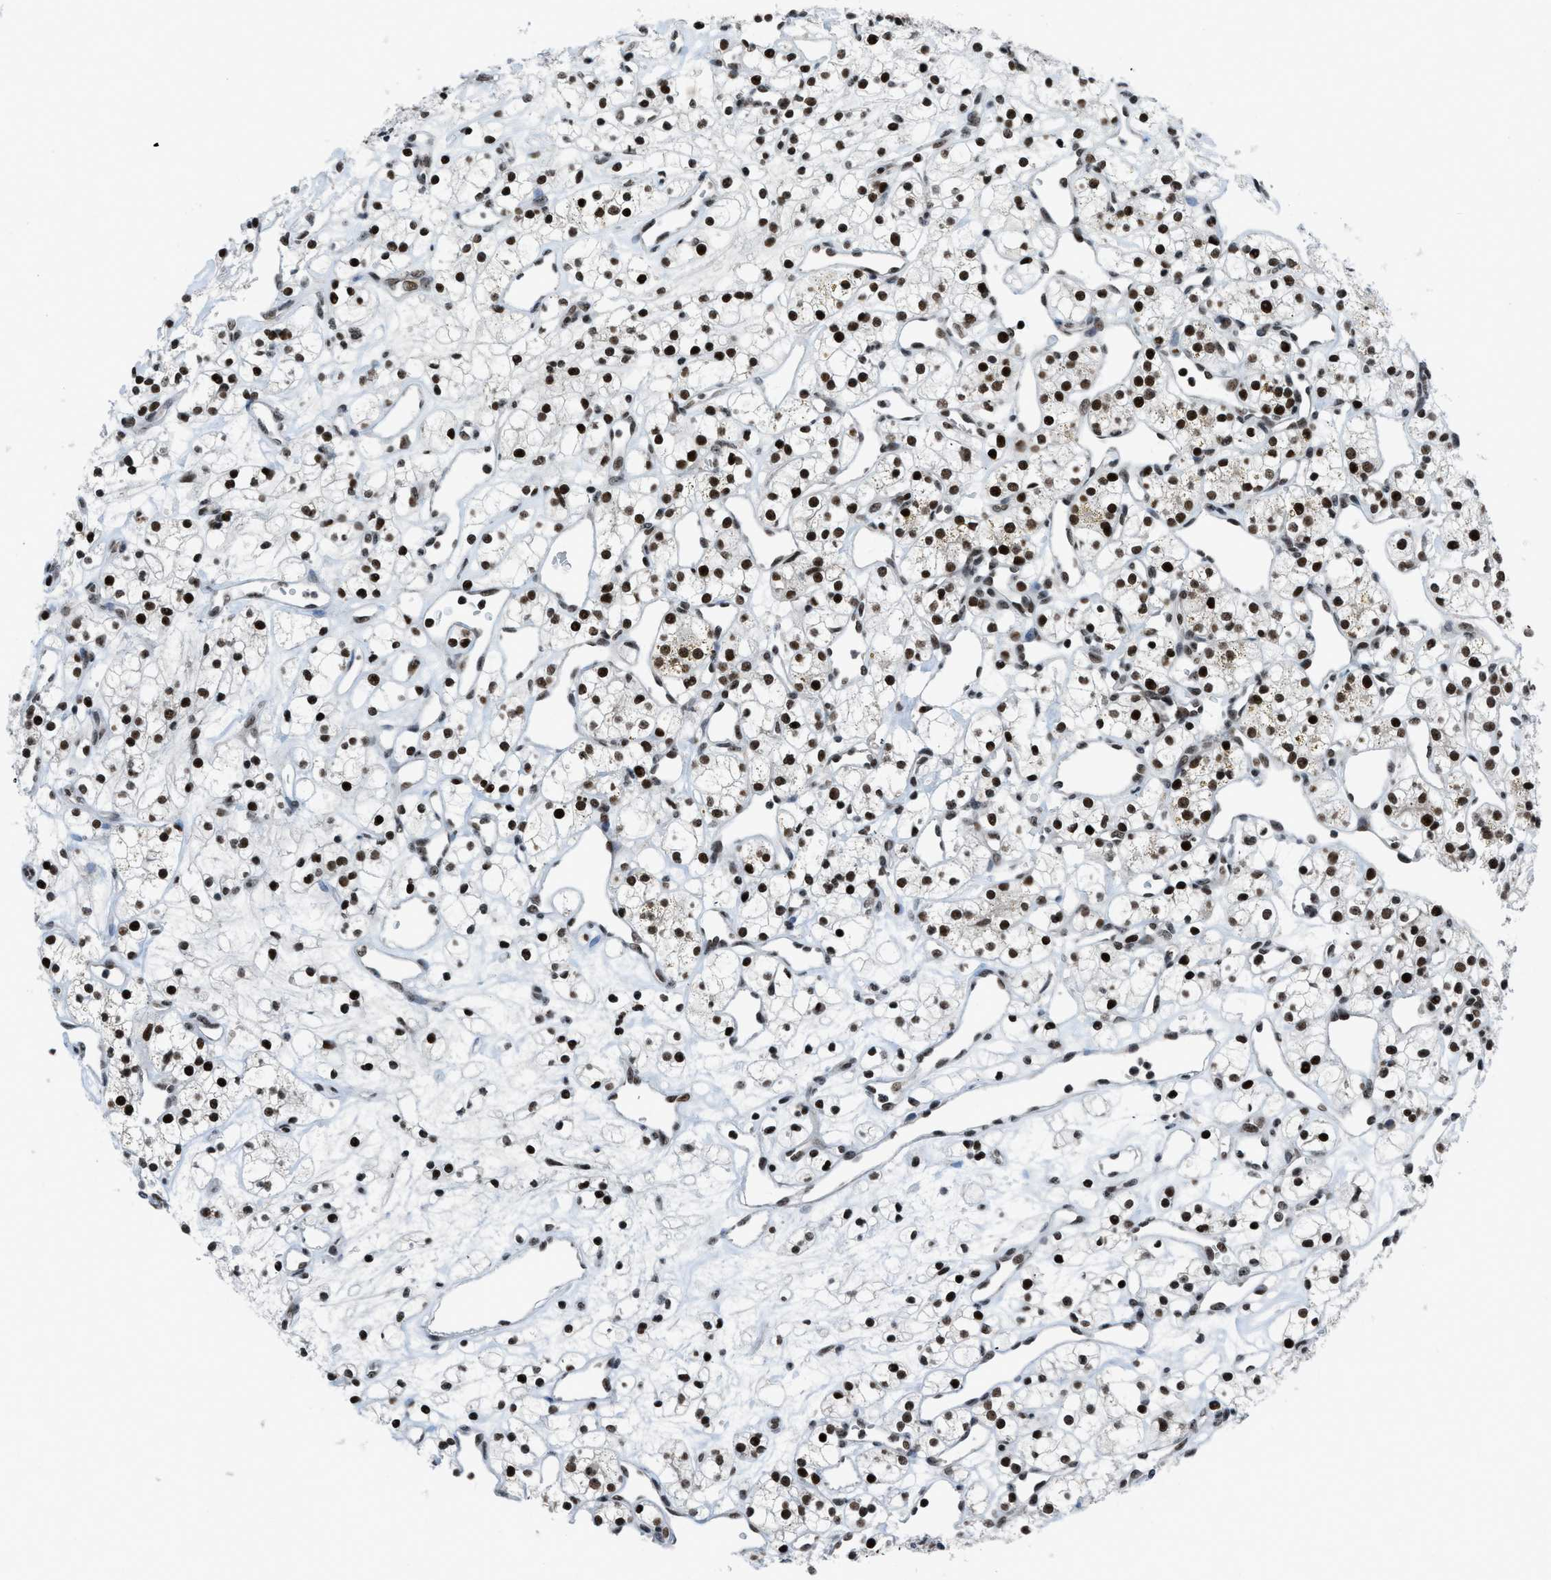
{"staining": {"intensity": "strong", "quantity": ">75%", "location": "nuclear"}, "tissue": "renal cancer", "cell_type": "Tumor cells", "image_type": "cancer", "snomed": [{"axis": "morphology", "description": "Adenocarcinoma, NOS"}, {"axis": "topography", "description": "Kidney"}], "caption": "IHC image of renal cancer (adenocarcinoma) stained for a protein (brown), which shows high levels of strong nuclear expression in approximately >75% of tumor cells.", "gene": "RAD51B", "patient": {"sex": "female", "age": 60}}